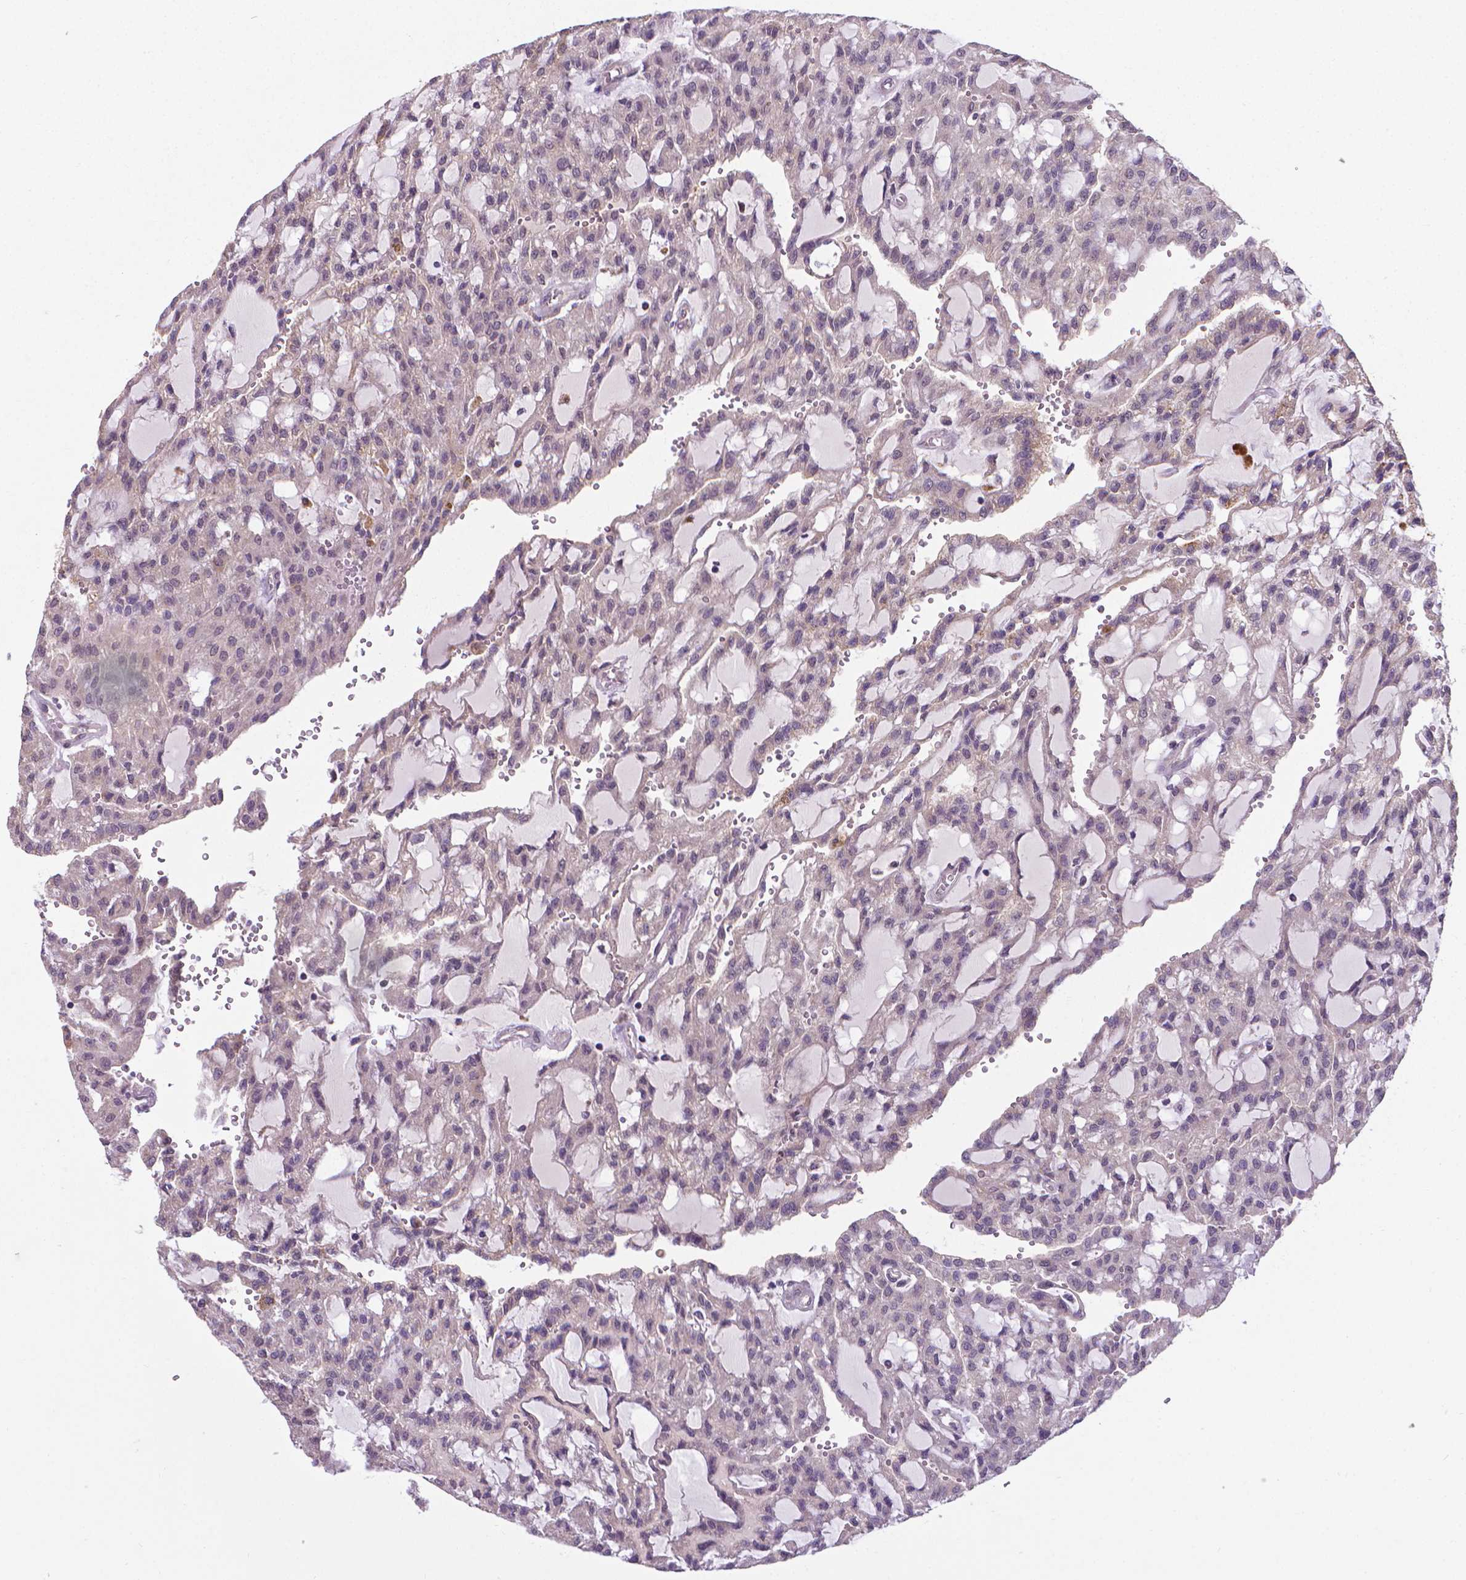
{"staining": {"intensity": "negative", "quantity": "none", "location": "none"}, "tissue": "renal cancer", "cell_type": "Tumor cells", "image_type": "cancer", "snomed": [{"axis": "morphology", "description": "Adenocarcinoma, NOS"}, {"axis": "topography", "description": "Kidney"}], "caption": "The histopathology image displays no staining of tumor cells in renal cancer (adenocarcinoma).", "gene": "GPR63", "patient": {"sex": "male", "age": 63}}